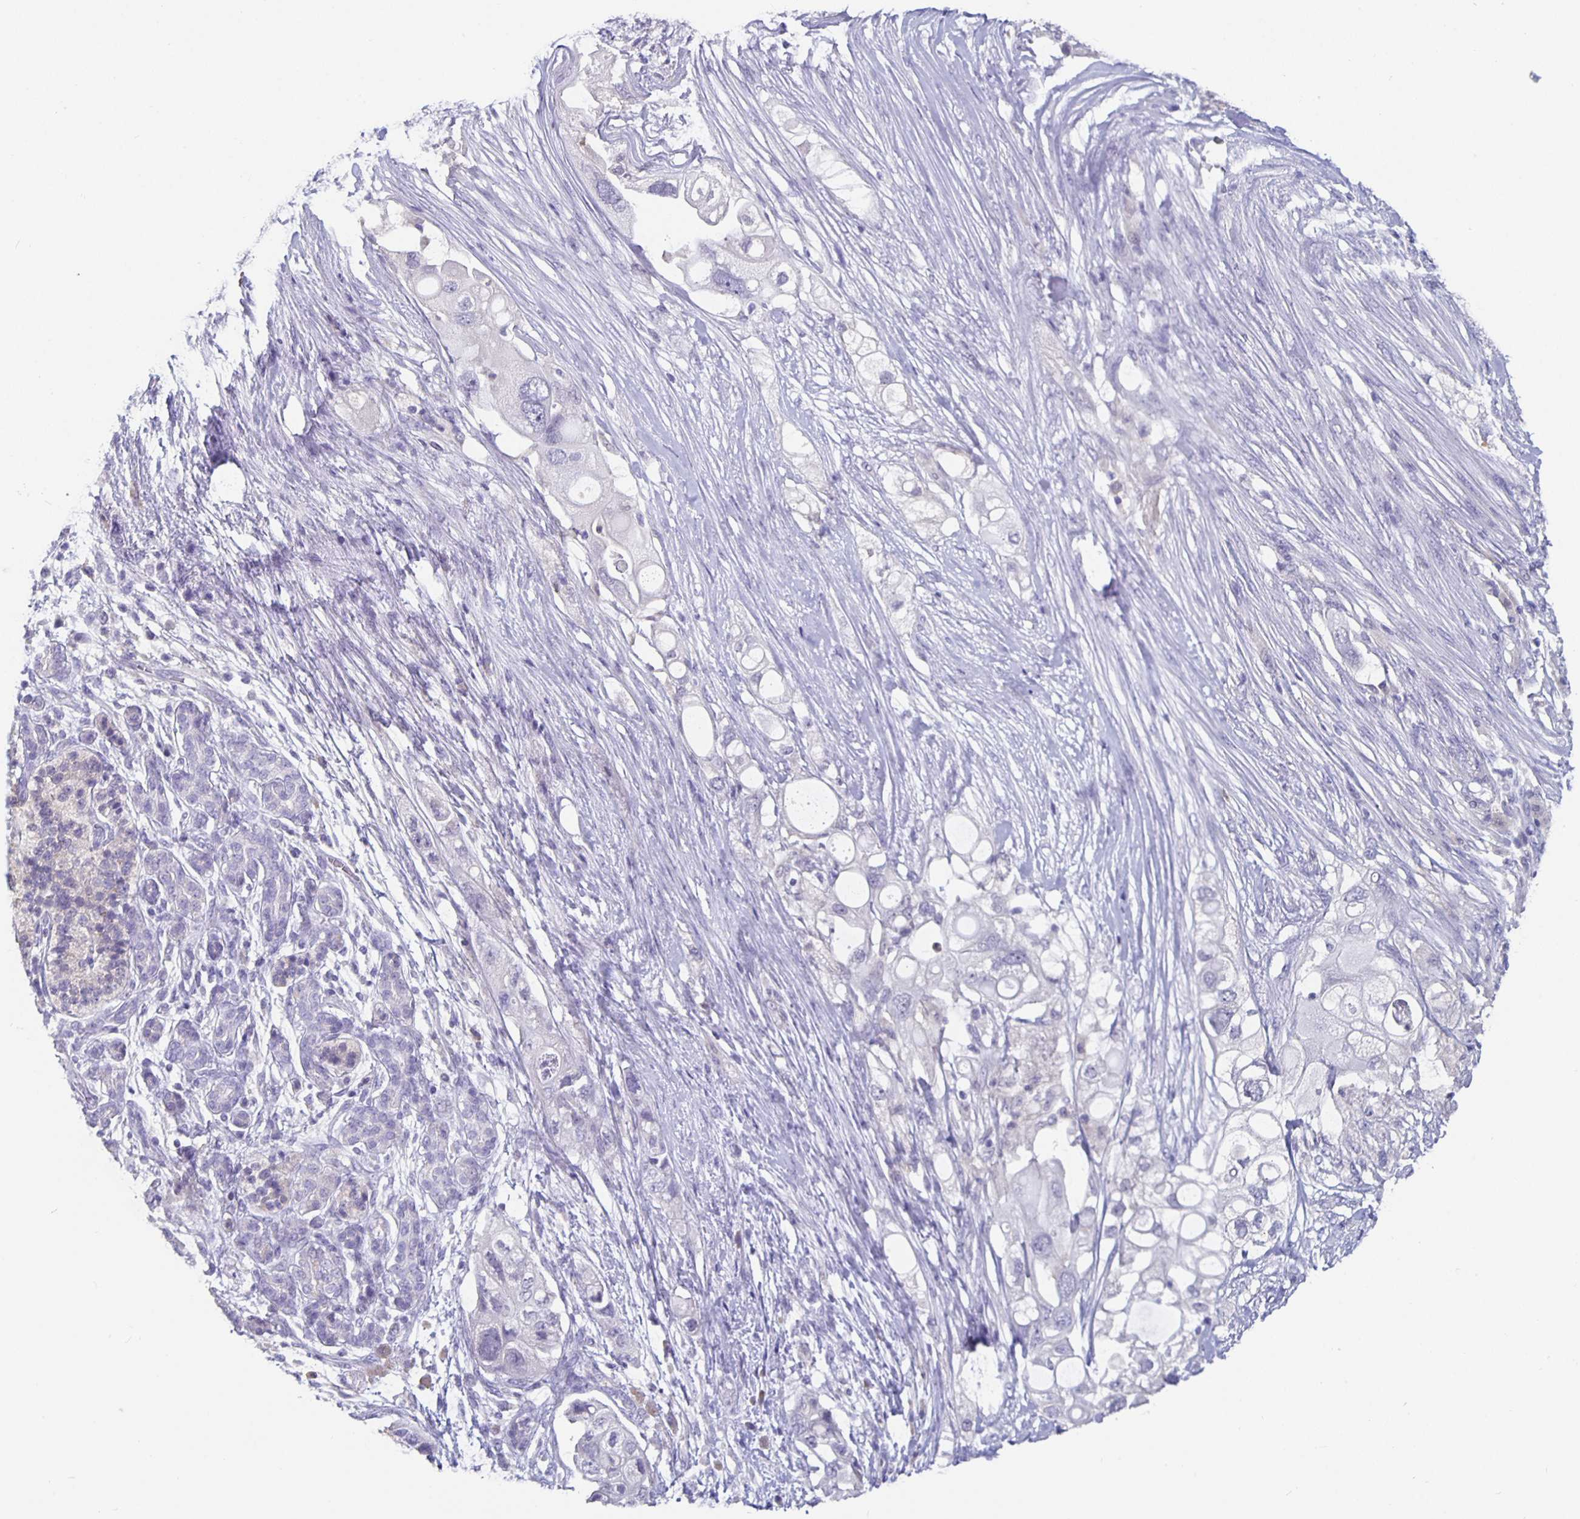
{"staining": {"intensity": "negative", "quantity": "none", "location": "none"}, "tissue": "pancreatic cancer", "cell_type": "Tumor cells", "image_type": "cancer", "snomed": [{"axis": "morphology", "description": "Adenocarcinoma, NOS"}, {"axis": "topography", "description": "Pancreas"}], "caption": "Human pancreatic cancer (adenocarcinoma) stained for a protein using IHC displays no staining in tumor cells.", "gene": "GPX4", "patient": {"sex": "female", "age": 72}}